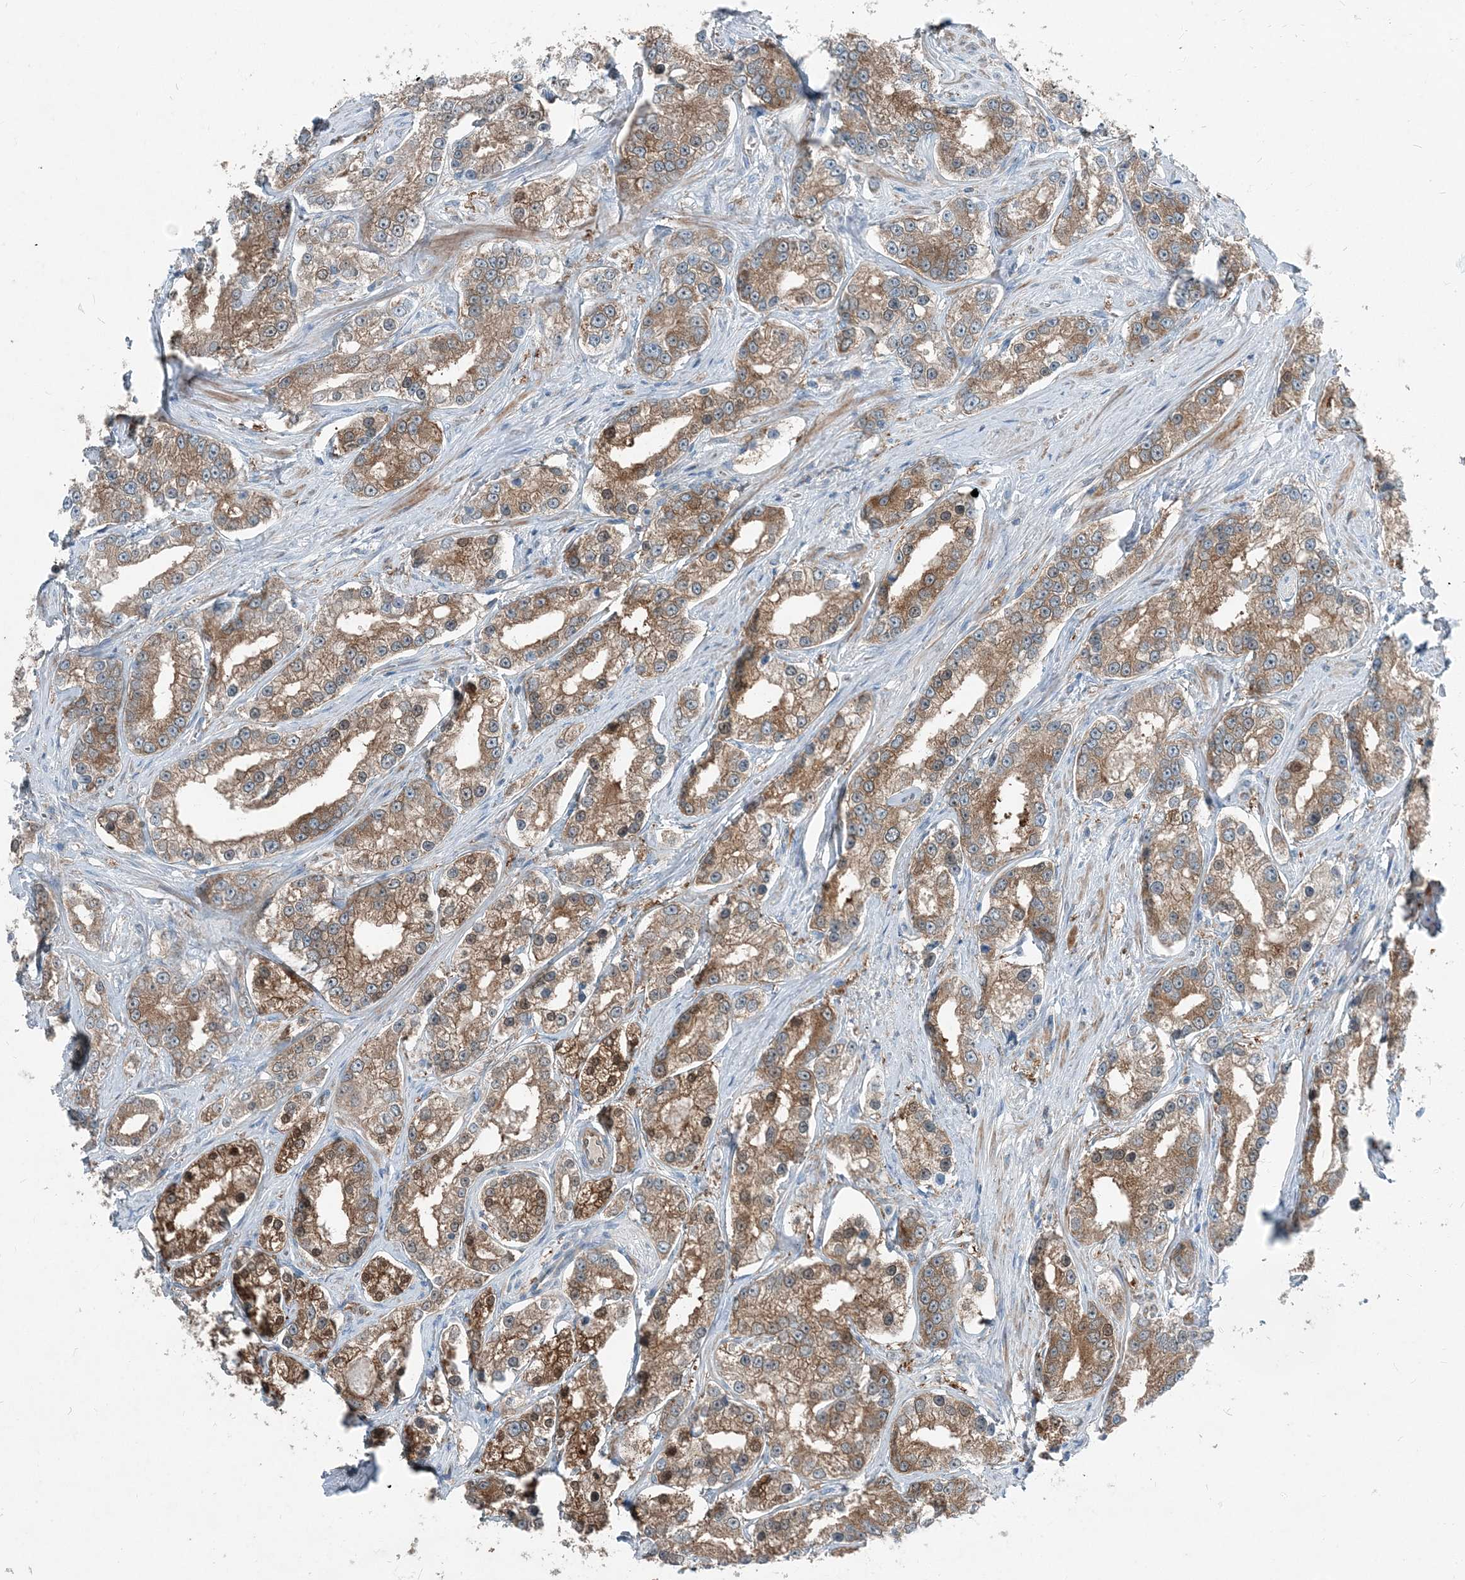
{"staining": {"intensity": "moderate", "quantity": ">75%", "location": "cytoplasmic/membranous"}, "tissue": "prostate cancer", "cell_type": "Tumor cells", "image_type": "cancer", "snomed": [{"axis": "morphology", "description": "Normal tissue, NOS"}, {"axis": "morphology", "description": "Adenocarcinoma, High grade"}, {"axis": "topography", "description": "Prostate"}], "caption": "Adenocarcinoma (high-grade) (prostate) was stained to show a protein in brown. There is medium levels of moderate cytoplasmic/membranous expression in approximately >75% of tumor cells.", "gene": "ARMH1", "patient": {"sex": "male", "age": 83}}